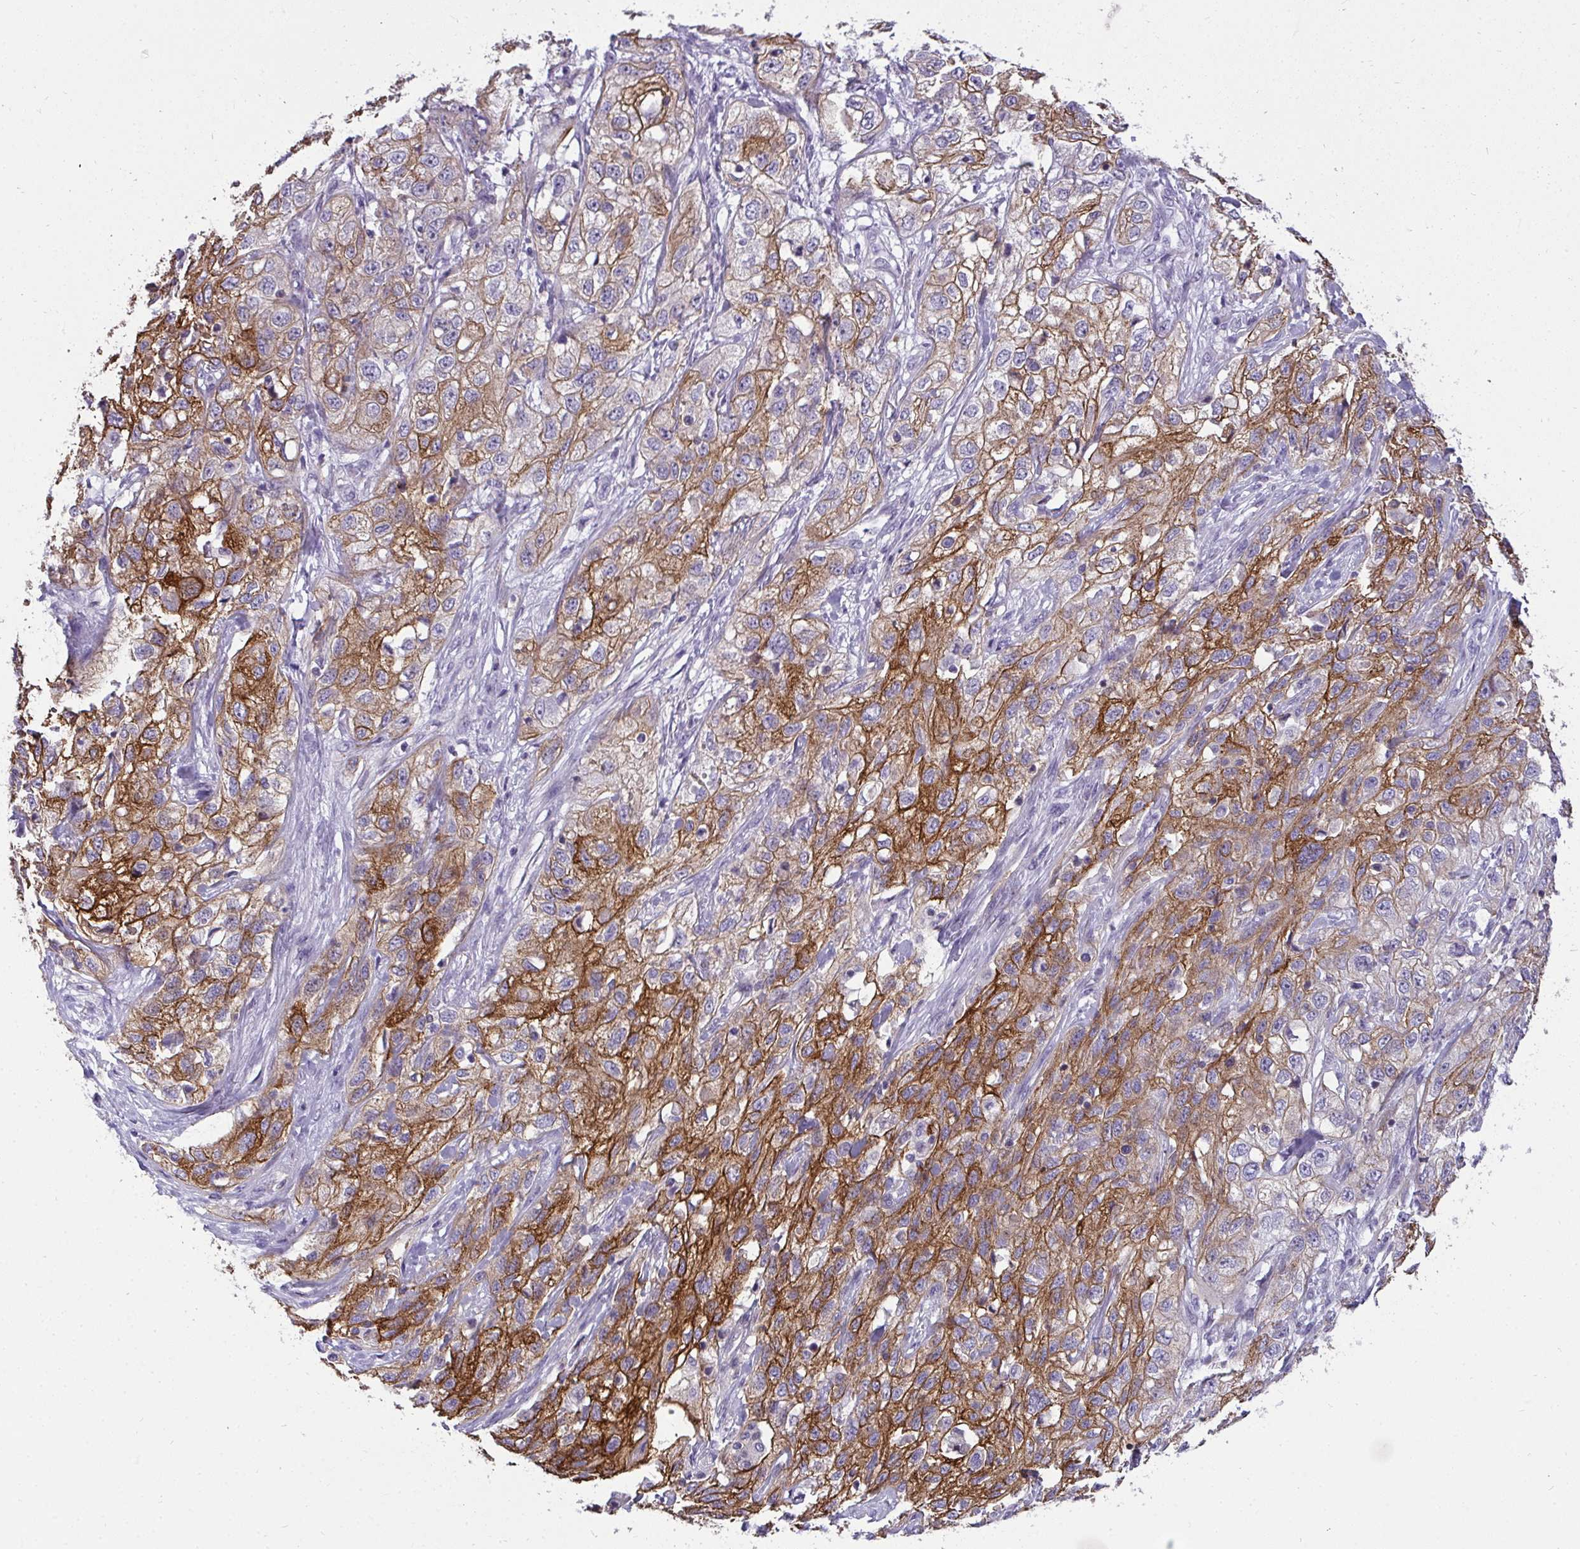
{"staining": {"intensity": "moderate", "quantity": ">75%", "location": "cytoplasmic/membranous"}, "tissue": "skin cancer", "cell_type": "Tumor cells", "image_type": "cancer", "snomed": [{"axis": "morphology", "description": "Squamous cell carcinoma, NOS"}, {"axis": "topography", "description": "Skin"}, {"axis": "topography", "description": "Vulva"}], "caption": "Immunohistochemistry of squamous cell carcinoma (skin) reveals medium levels of moderate cytoplasmic/membranous positivity in approximately >75% of tumor cells.", "gene": "AK5", "patient": {"sex": "female", "age": 86}}